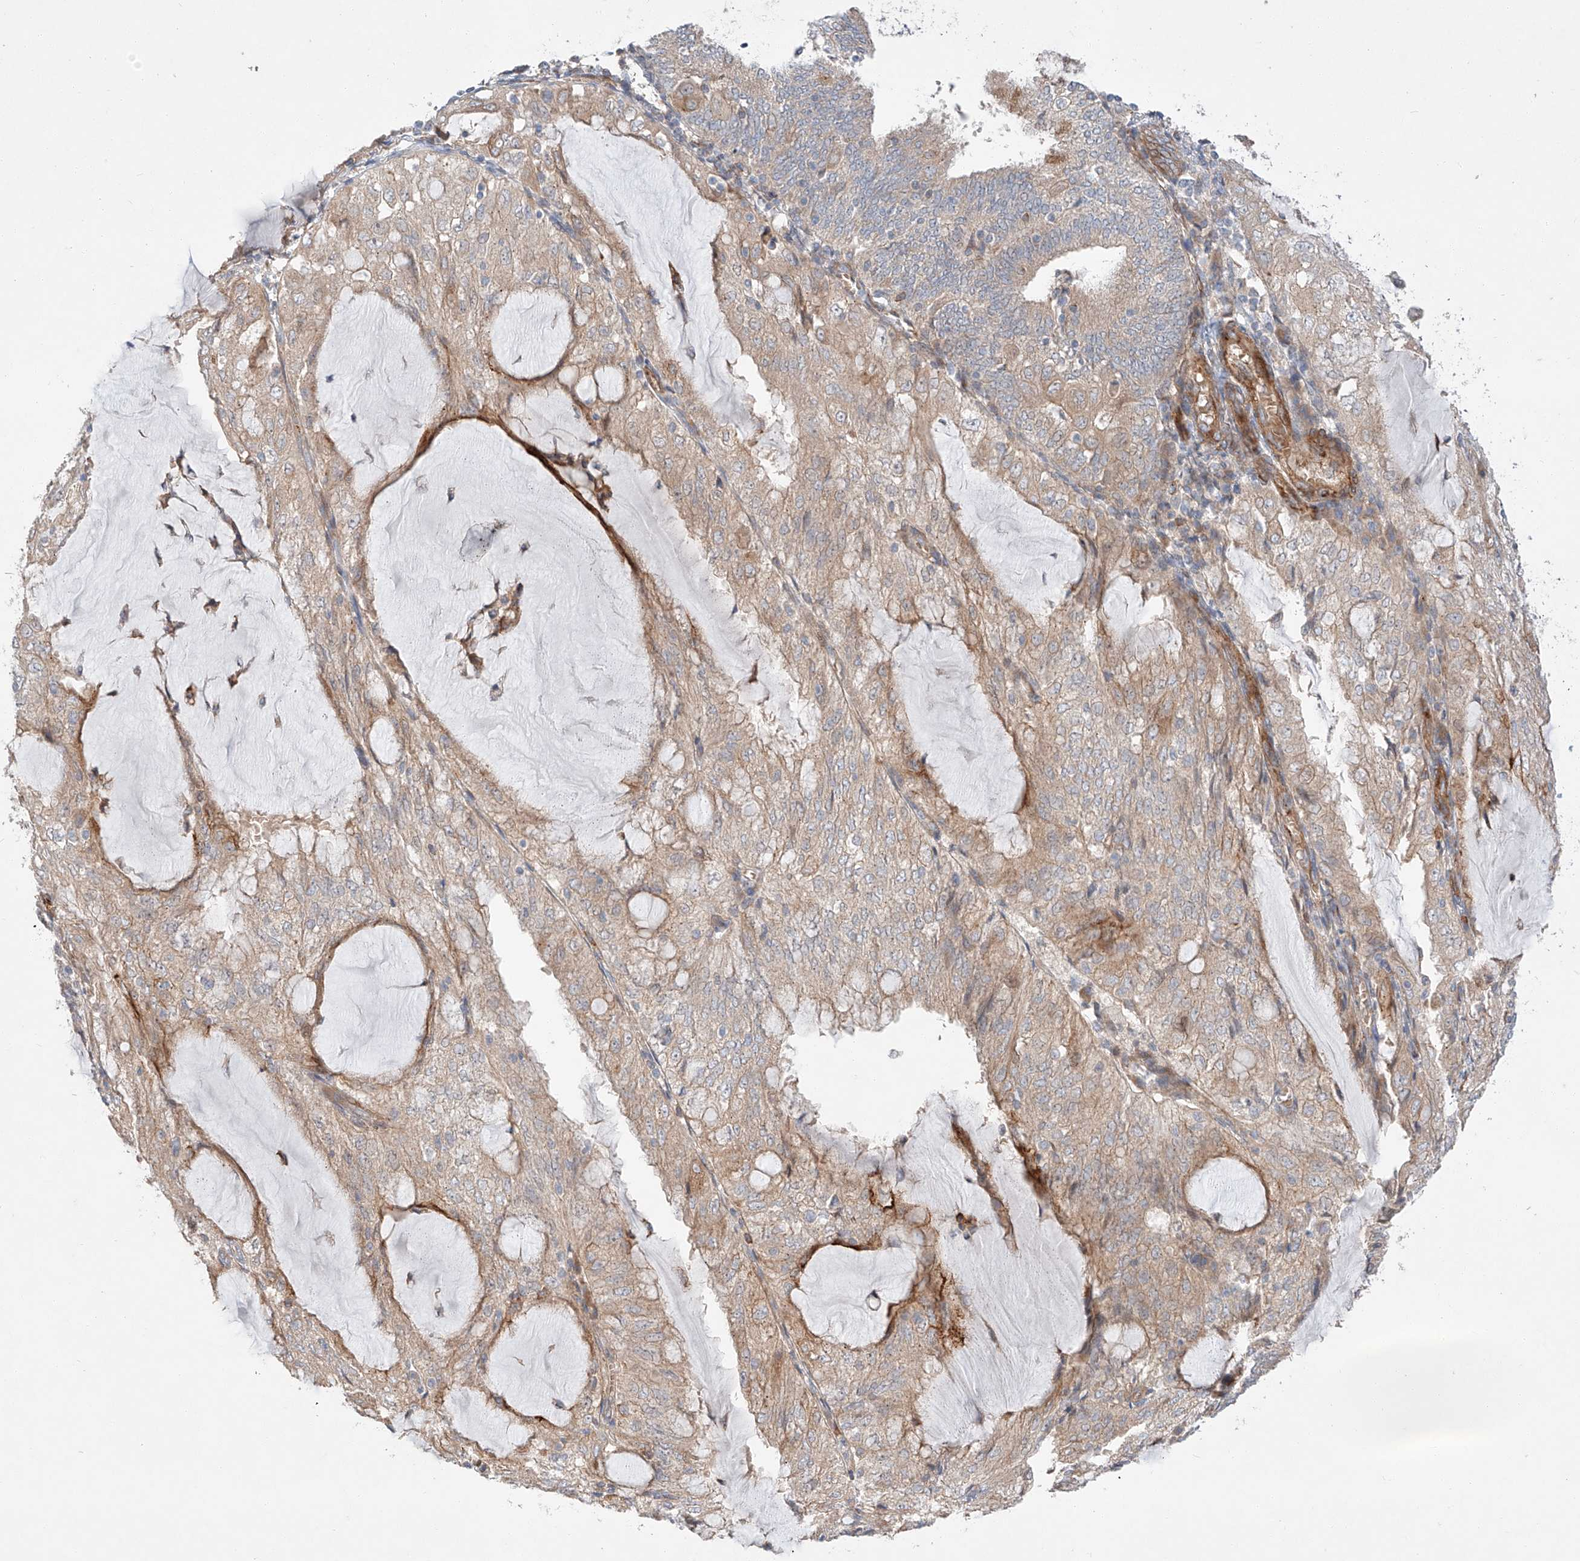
{"staining": {"intensity": "weak", "quantity": ">75%", "location": "cytoplasmic/membranous"}, "tissue": "endometrial cancer", "cell_type": "Tumor cells", "image_type": "cancer", "snomed": [{"axis": "morphology", "description": "Adenocarcinoma, NOS"}, {"axis": "topography", "description": "Endometrium"}], "caption": "Weak cytoplasmic/membranous positivity for a protein is identified in approximately >75% of tumor cells of endometrial cancer using immunohistochemistry (IHC).", "gene": "MINDY4", "patient": {"sex": "female", "age": 81}}